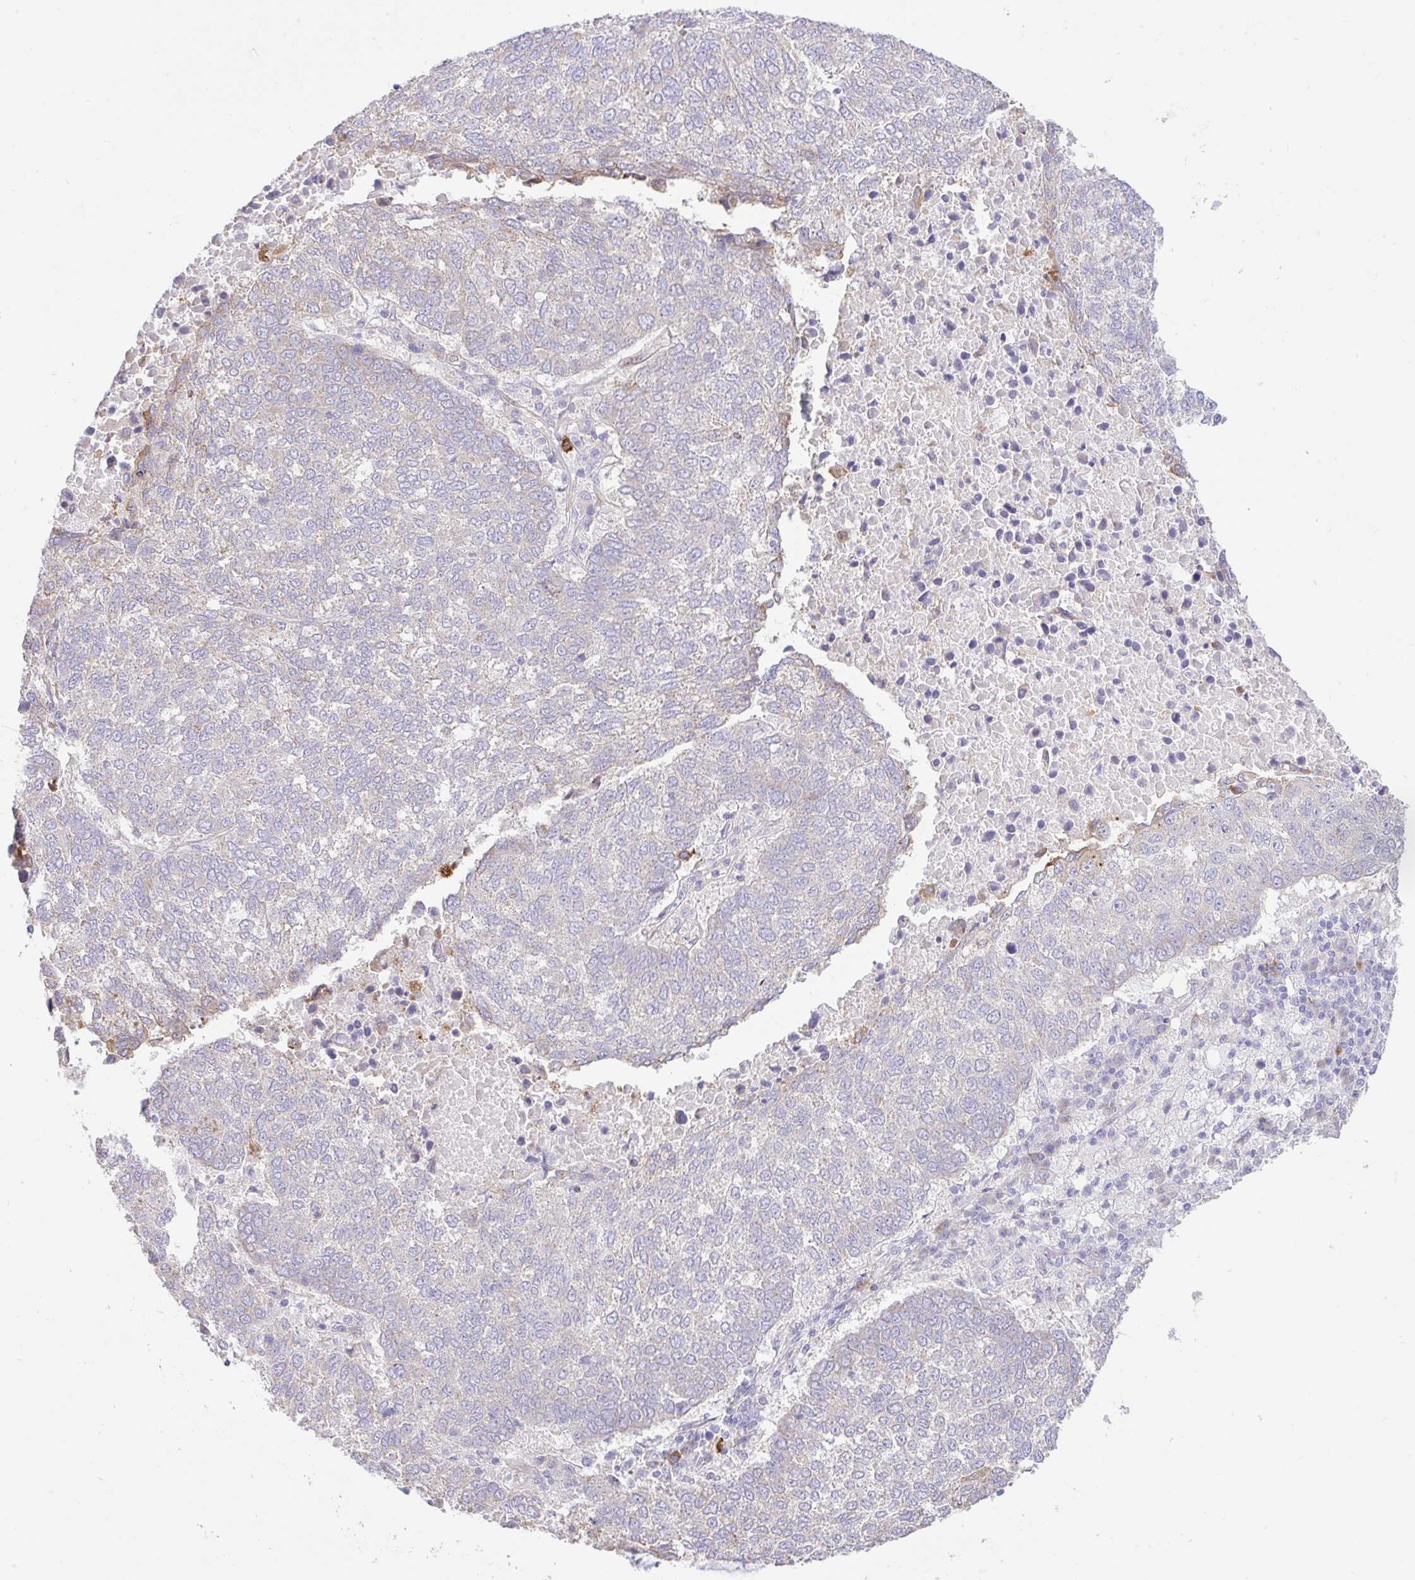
{"staining": {"intensity": "moderate", "quantity": "<25%", "location": "cytoplasmic/membranous"}, "tissue": "lung cancer", "cell_type": "Tumor cells", "image_type": "cancer", "snomed": [{"axis": "morphology", "description": "Squamous cell carcinoma, NOS"}, {"axis": "topography", "description": "Lung"}], "caption": "This is an image of IHC staining of lung cancer, which shows moderate positivity in the cytoplasmic/membranous of tumor cells.", "gene": "EEF1A2", "patient": {"sex": "male", "age": 73}}